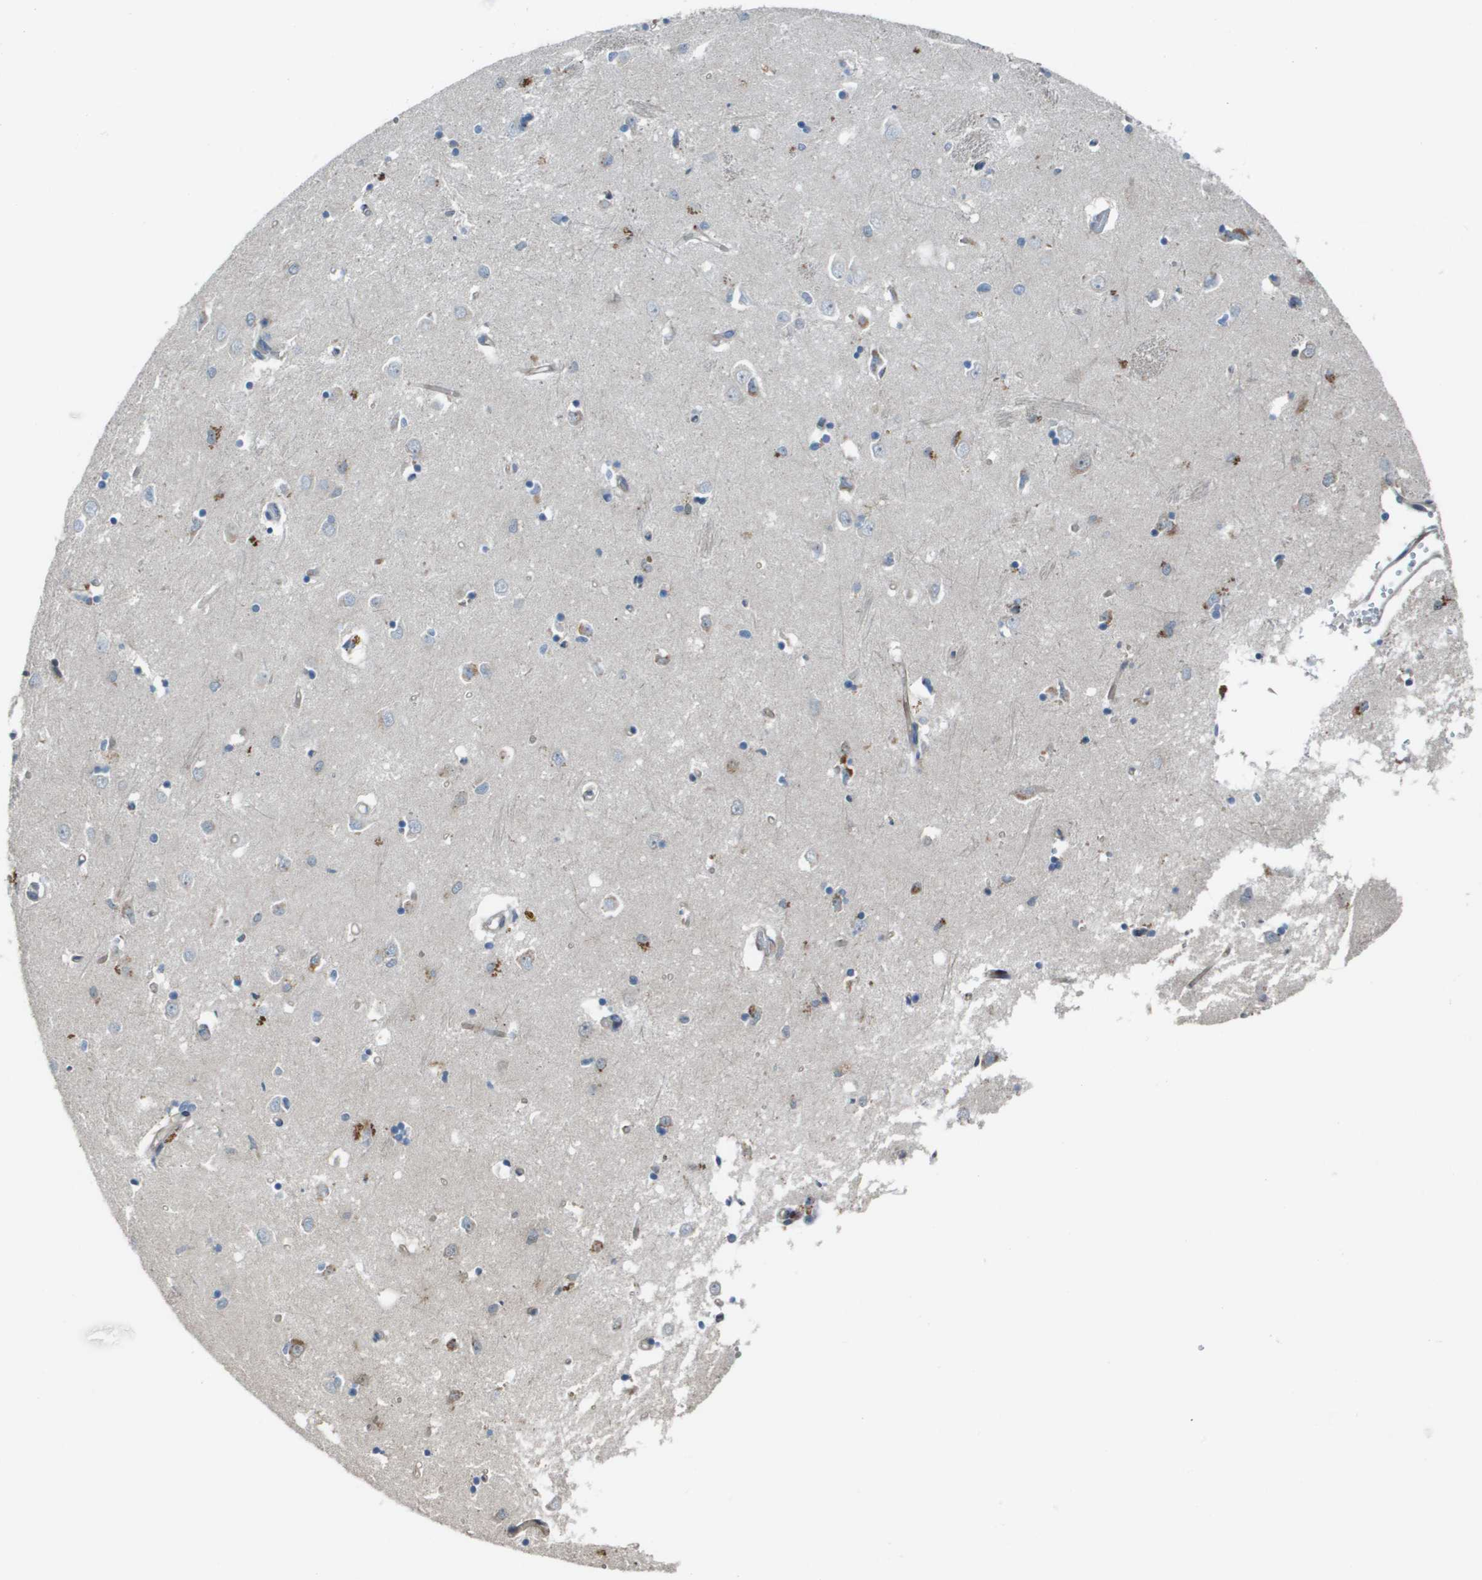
{"staining": {"intensity": "moderate", "quantity": "<25%", "location": "cytoplasmic/membranous"}, "tissue": "caudate", "cell_type": "Glial cells", "image_type": "normal", "snomed": [{"axis": "morphology", "description": "Normal tissue, NOS"}, {"axis": "topography", "description": "Lateral ventricle wall"}], "caption": "Human caudate stained for a protein (brown) shows moderate cytoplasmic/membranous positive expression in about <25% of glial cells.", "gene": "MGAT3", "patient": {"sex": "female", "age": 19}}